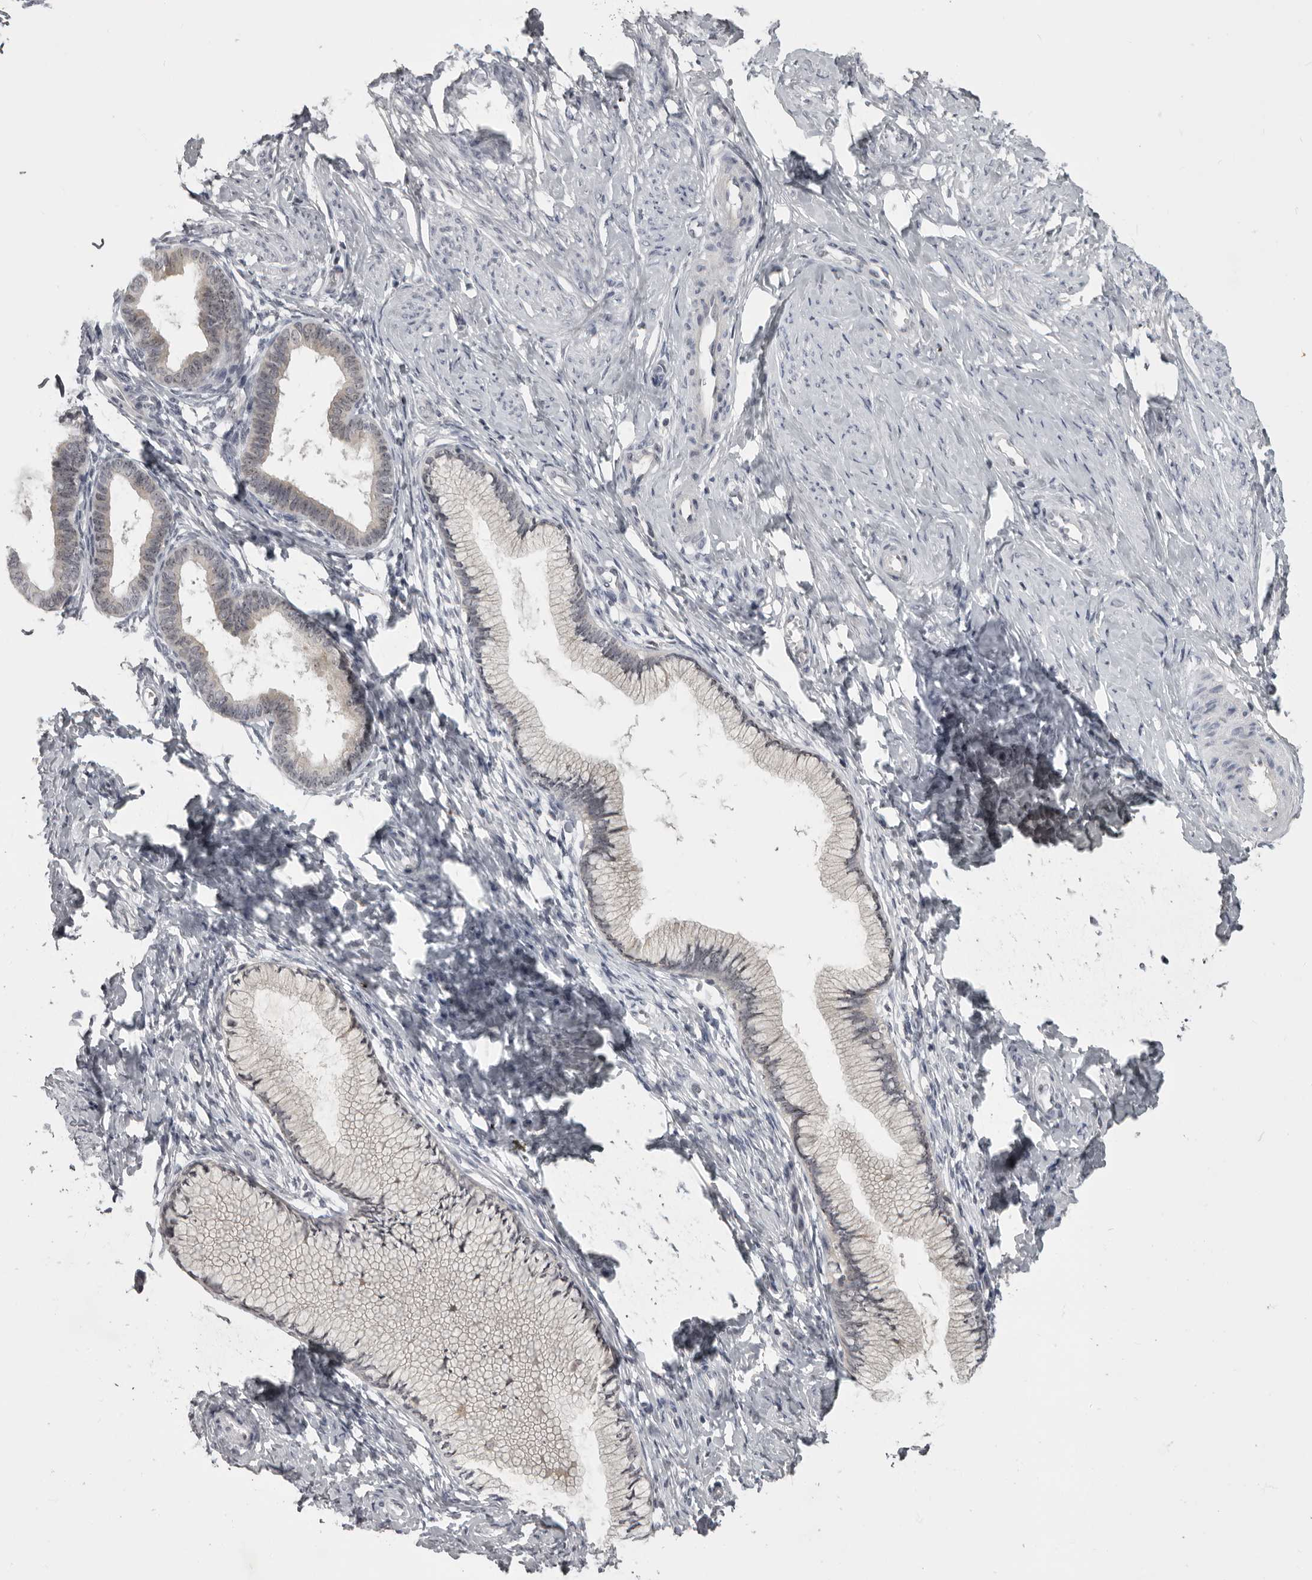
{"staining": {"intensity": "weak", "quantity": "25%-75%", "location": "nuclear"}, "tissue": "cervix", "cell_type": "Glandular cells", "image_type": "normal", "snomed": [{"axis": "morphology", "description": "Normal tissue, NOS"}, {"axis": "topography", "description": "Cervix"}], "caption": "A high-resolution histopathology image shows immunohistochemistry staining of normal cervix, which displays weak nuclear expression in about 25%-75% of glandular cells.", "gene": "MRTO4", "patient": {"sex": "female", "age": 36}}